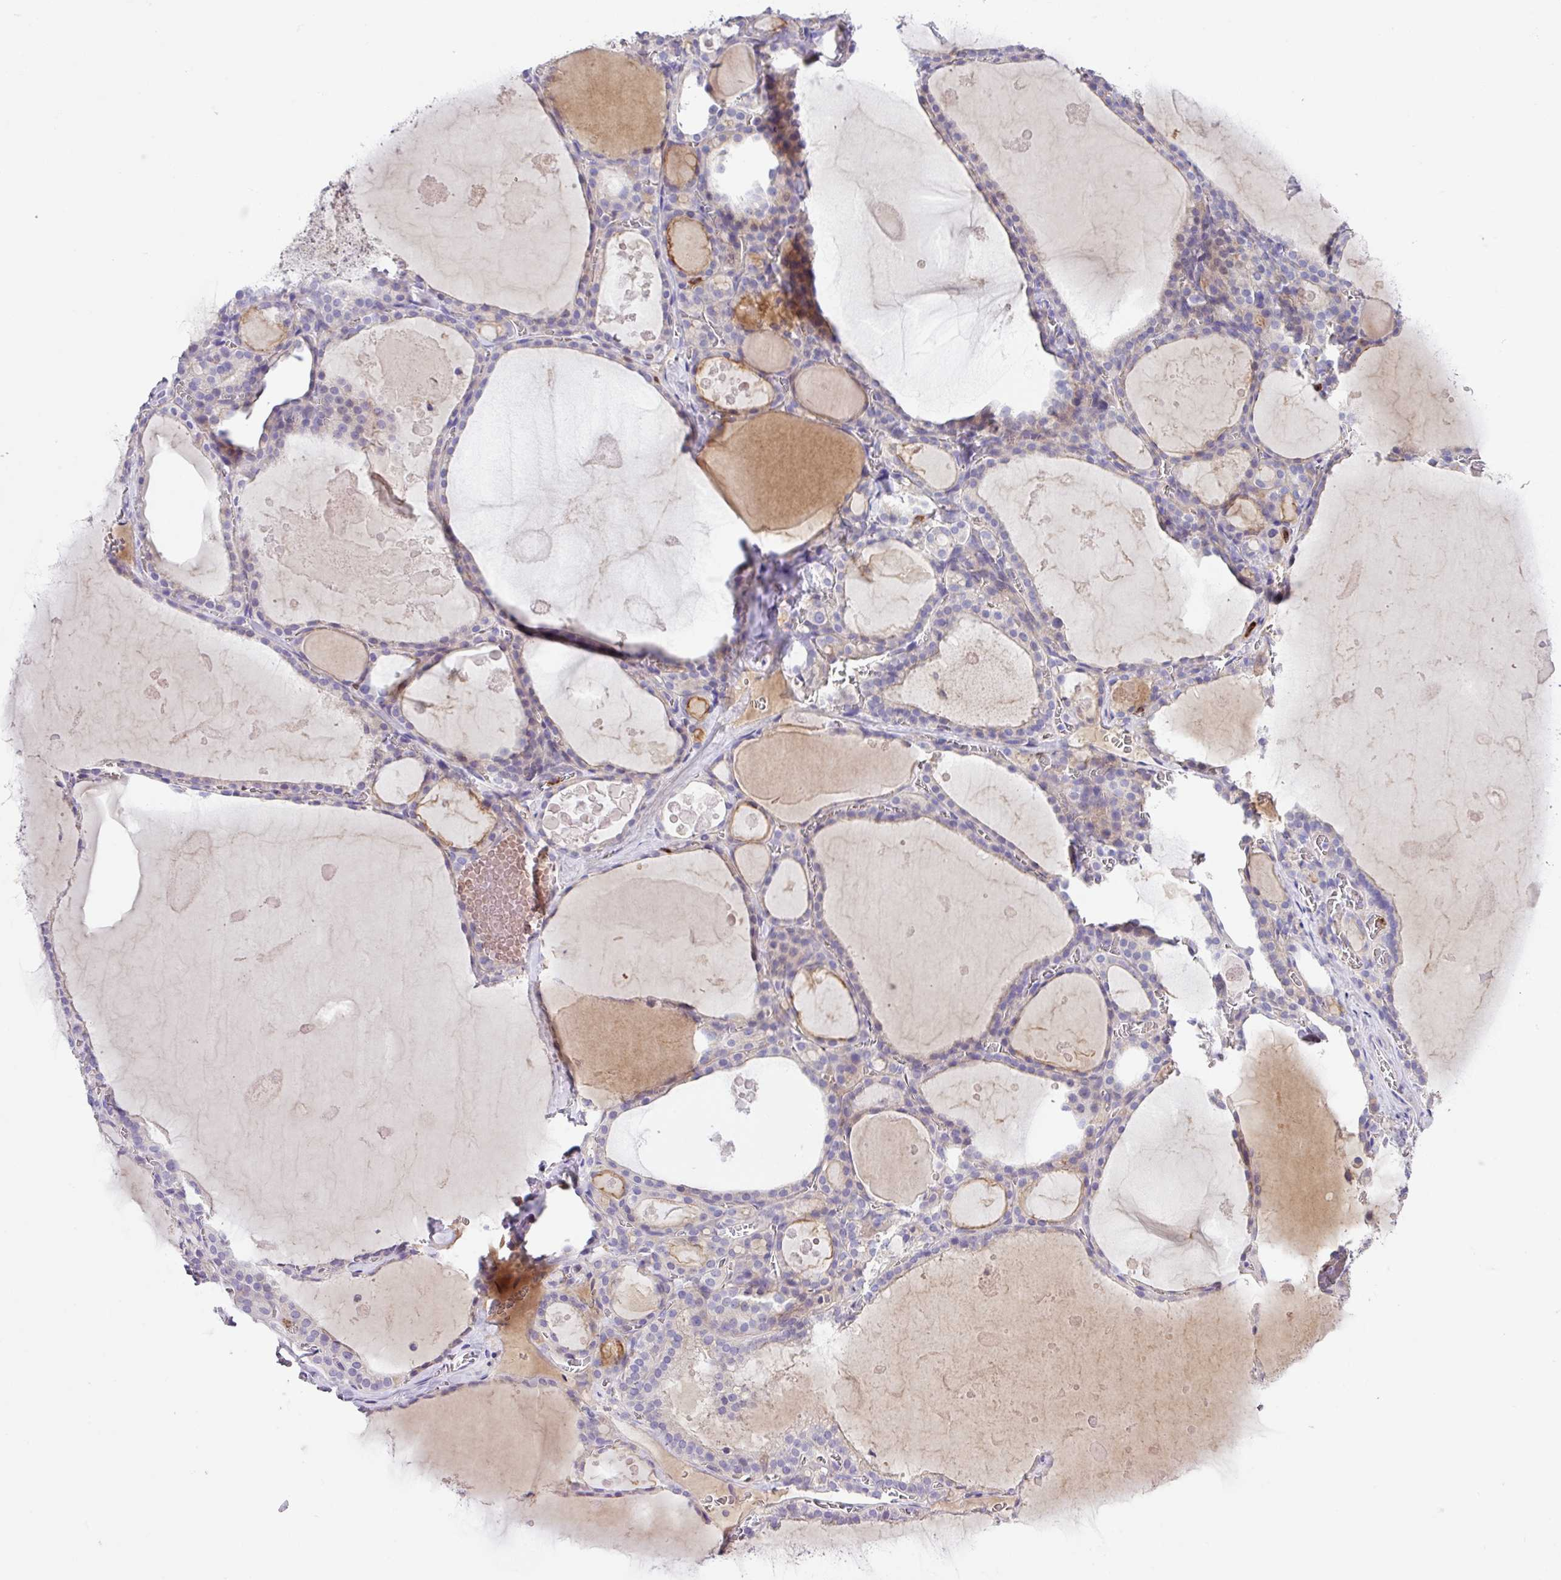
{"staining": {"intensity": "moderate", "quantity": "<25%", "location": "cytoplasmic/membranous"}, "tissue": "thyroid gland", "cell_type": "Glandular cells", "image_type": "normal", "snomed": [{"axis": "morphology", "description": "Normal tissue, NOS"}, {"axis": "topography", "description": "Thyroid gland"}], "caption": "This micrograph displays immunohistochemistry (IHC) staining of benign human thyroid gland, with low moderate cytoplasmic/membranous staining in about <25% of glandular cells.", "gene": "CRISP3", "patient": {"sex": "male", "age": 56}}